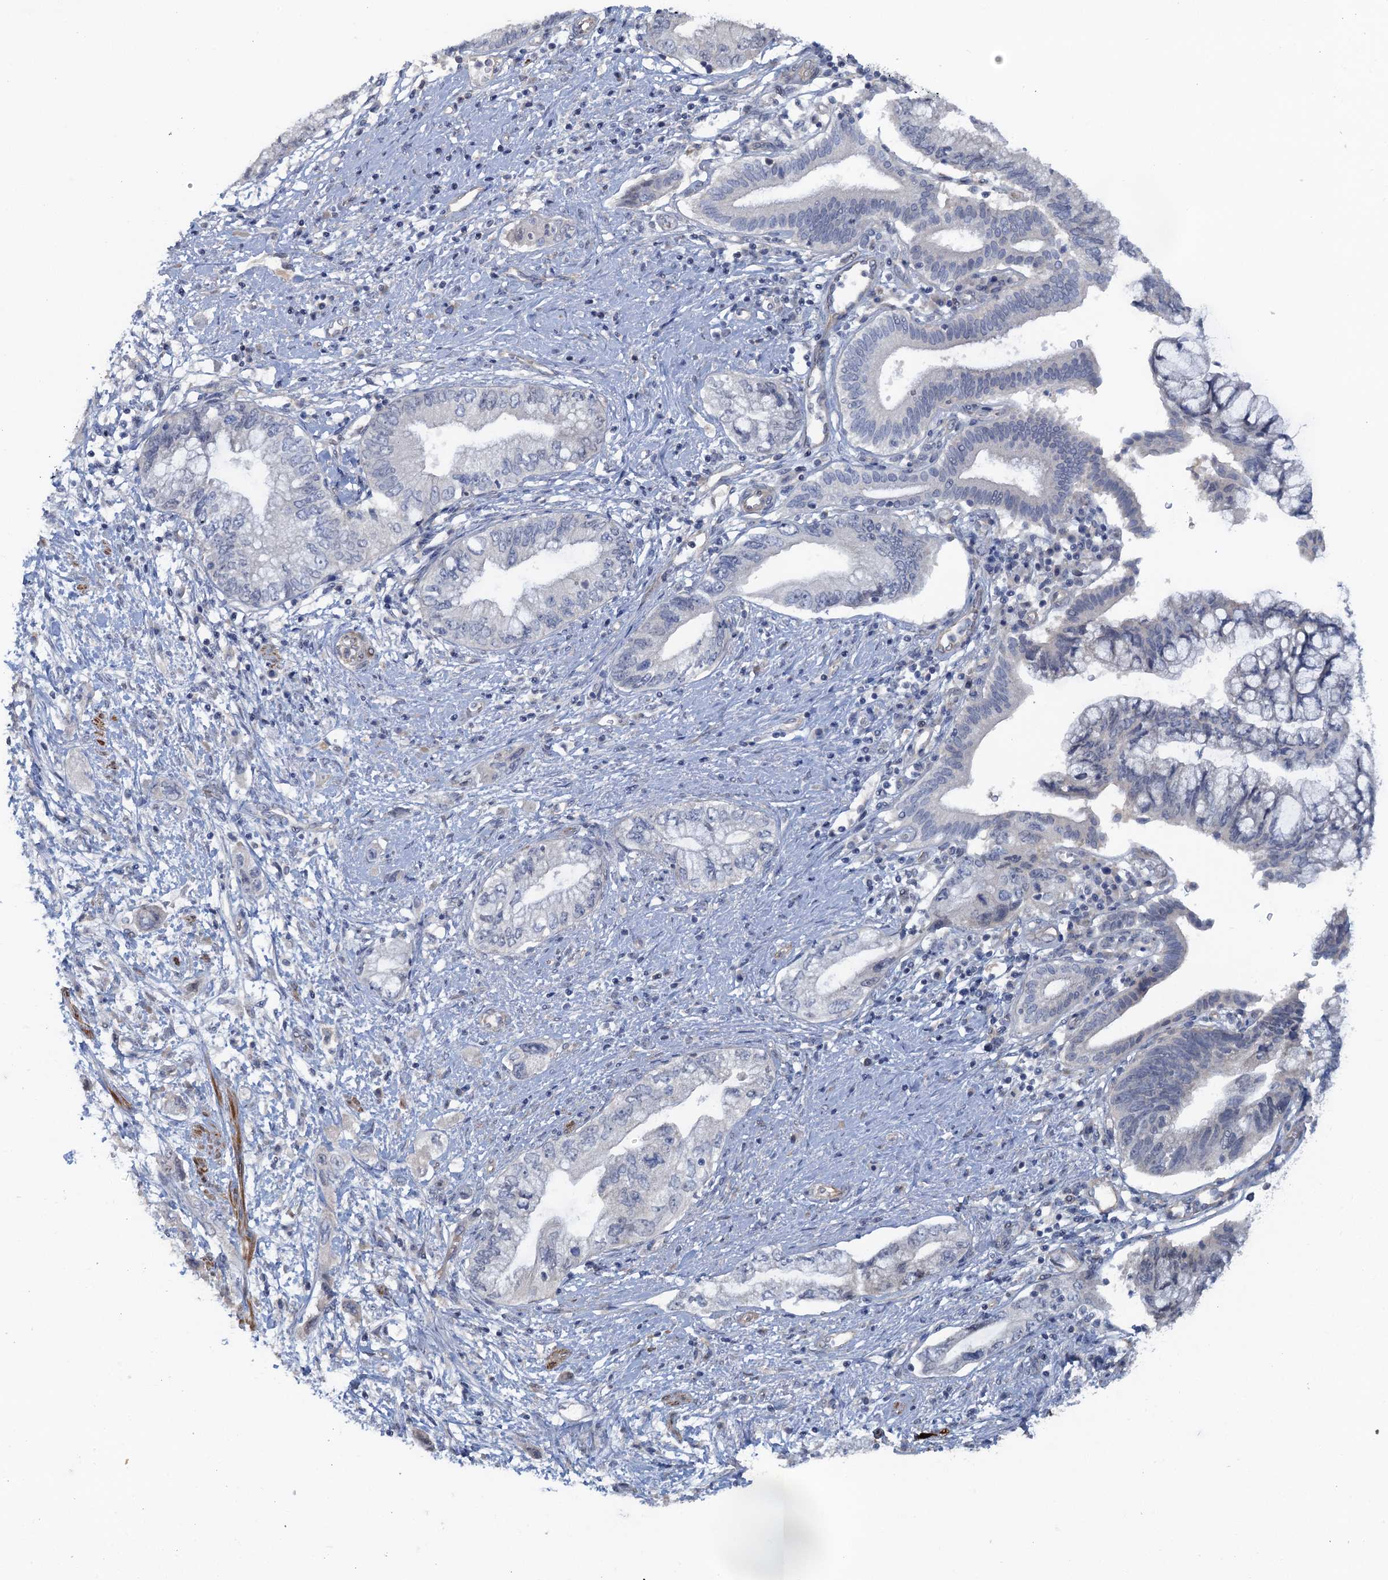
{"staining": {"intensity": "negative", "quantity": "none", "location": "none"}, "tissue": "pancreatic cancer", "cell_type": "Tumor cells", "image_type": "cancer", "snomed": [{"axis": "morphology", "description": "Adenocarcinoma, NOS"}, {"axis": "topography", "description": "Pancreas"}], "caption": "Immunohistochemistry (IHC) histopathology image of pancreatic cancer stained for a protein (brown), which reveals no positivity in tumor cells. The staining is performed using DAB brown chromogen with nuclei counter-stained in using hematoxylin.", "gene": "MYO16", "patient": {"sex": "female", "age": 73}}